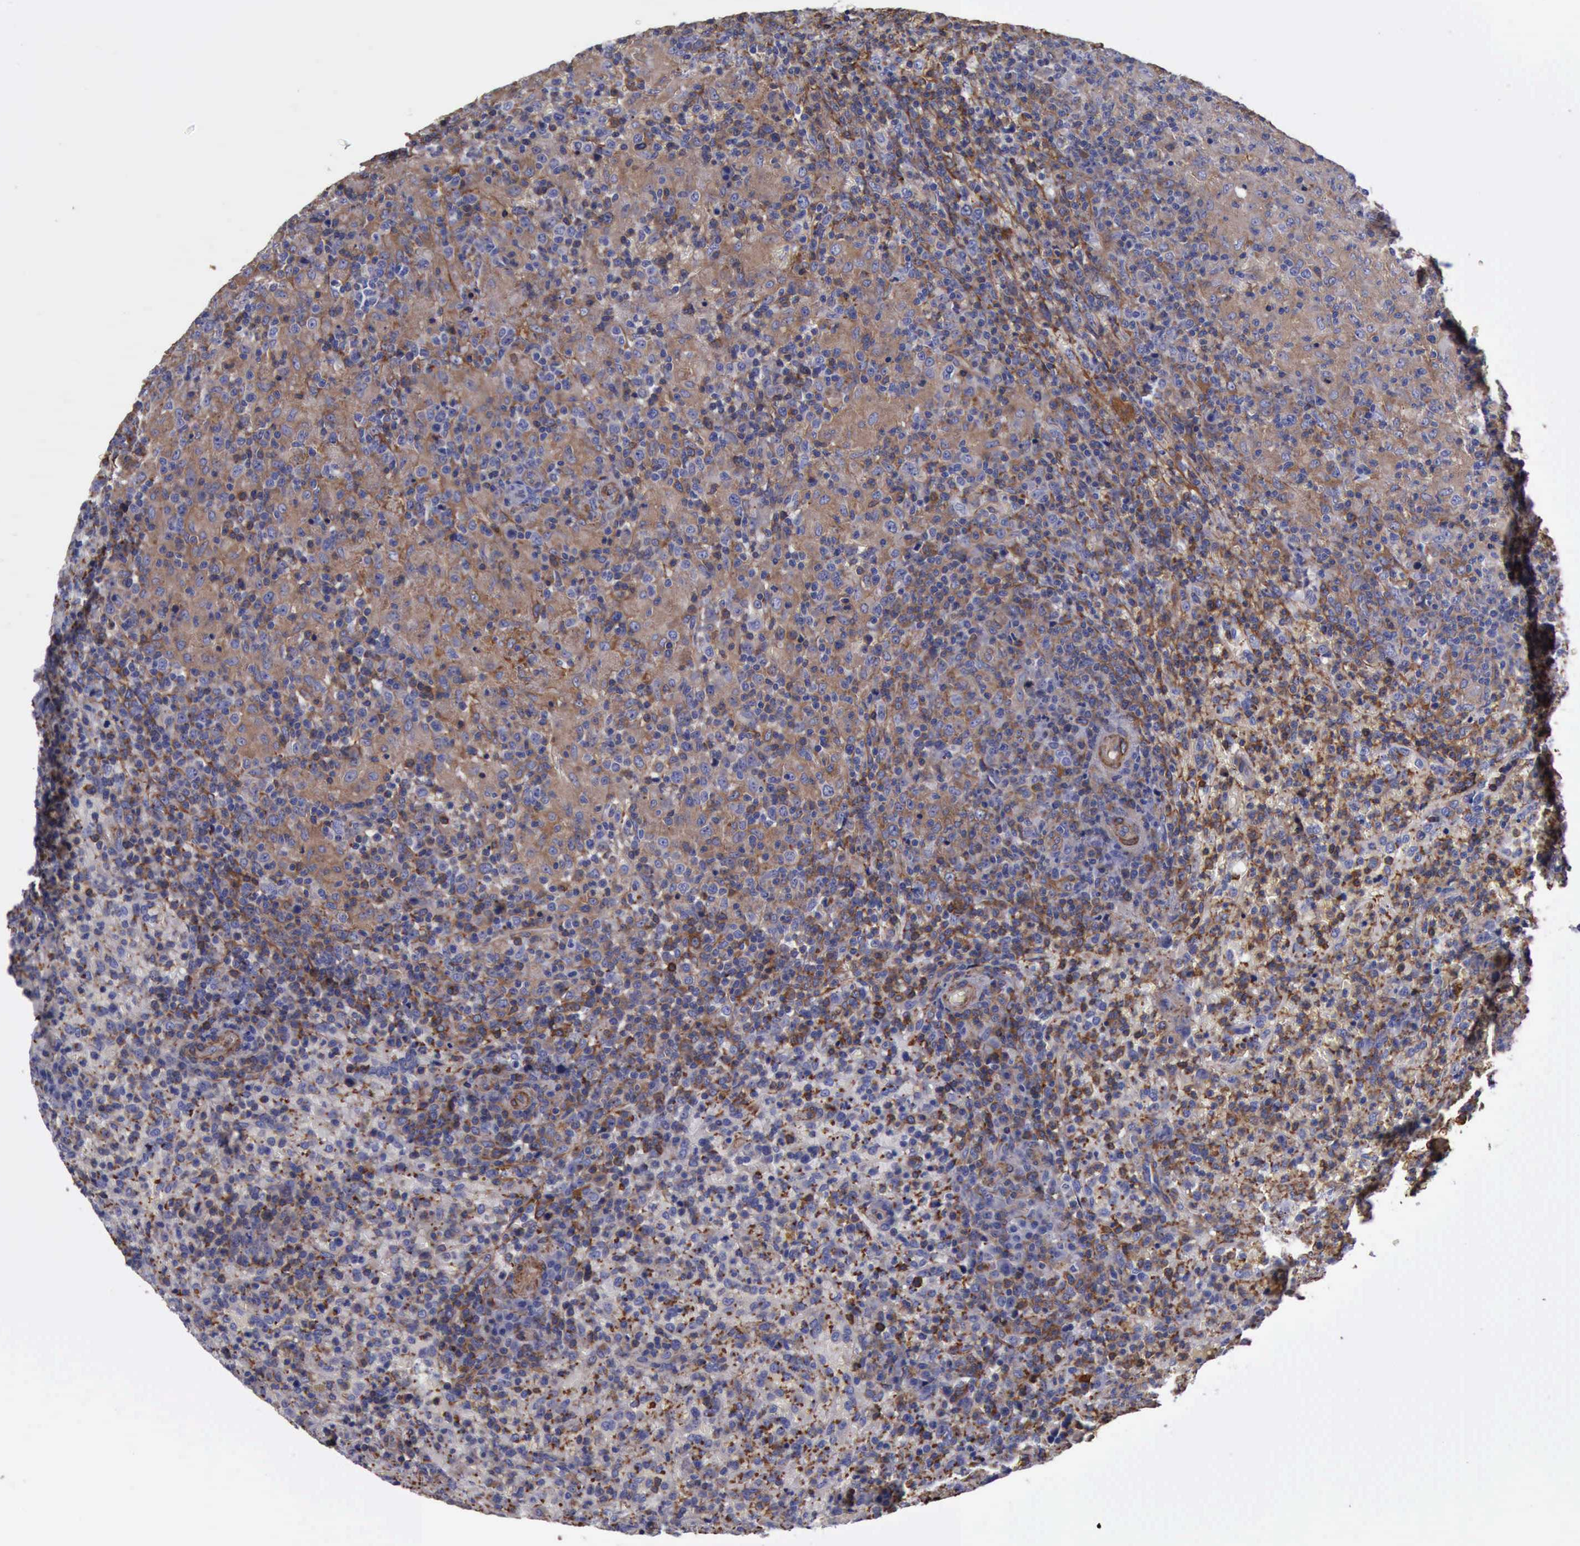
{"staining": {"intensity": "moderate", "quantity": "25%-75%", "location": "cytoplasmic/membranous"}, "tissue": "lymphoma", "cell_type": "Tumor cells", "image_type": "cancer", "snomed": [{"axis": "morphology", "description": "Malignant lymphoma, non-Hodgkin's type, High grade"}, {"axis": "topography", "description": "Spleen"}, {"axis": "topography", "description": "Lymph node"}], "caption": "Approximately 25%-75% of tumor cells in malignant lymphoma, non-Hodgkin's type (high-grade) demonstrate moderate cytoplasmic/membranous protein expression as visualized by brown immunohistochemical staining.", "gene": "FLNA", "patient": {"sex": "female", "age": 70}}